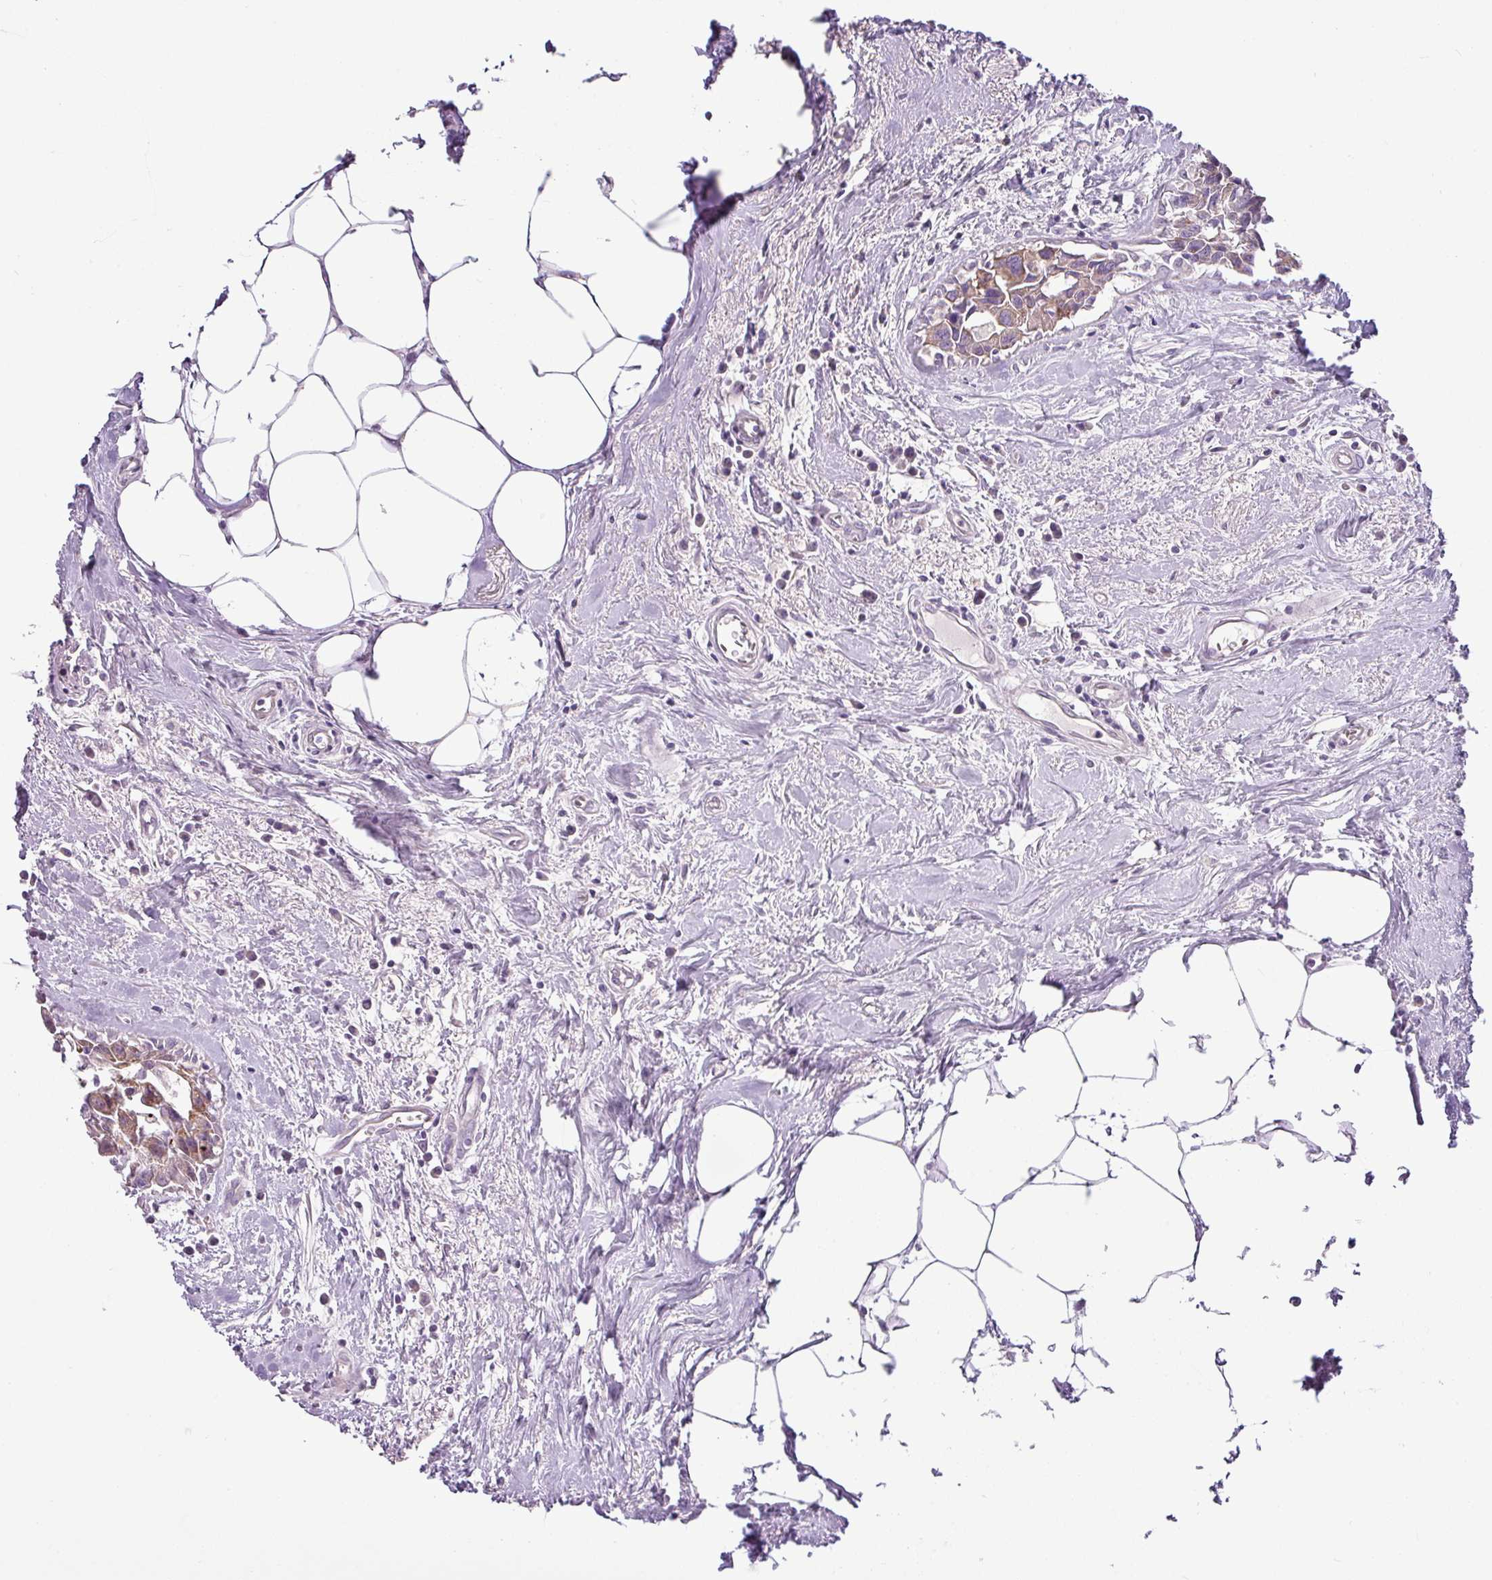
{"staining": {"intensity": "moderate", "quantity": "25%-75%", "location": "cytoplasmic/membranous"}, "tissue": "breast cancer", "cell_type": "Tumor cells", "image_type": "cancer", "snomed": [{"axis": "morphology", "description": "Carcinoma, NOS"}, {"axis": "topography", "description": "Breast"}], "caption": "Immunohistochemical staining of human carcinoma (breast) shows moderate cytoplasmic/membranous protein expression in about 25%-75% of tumor cells.", "gene": "HMCN2", "patient": {"sex": "female", "age": 60}}